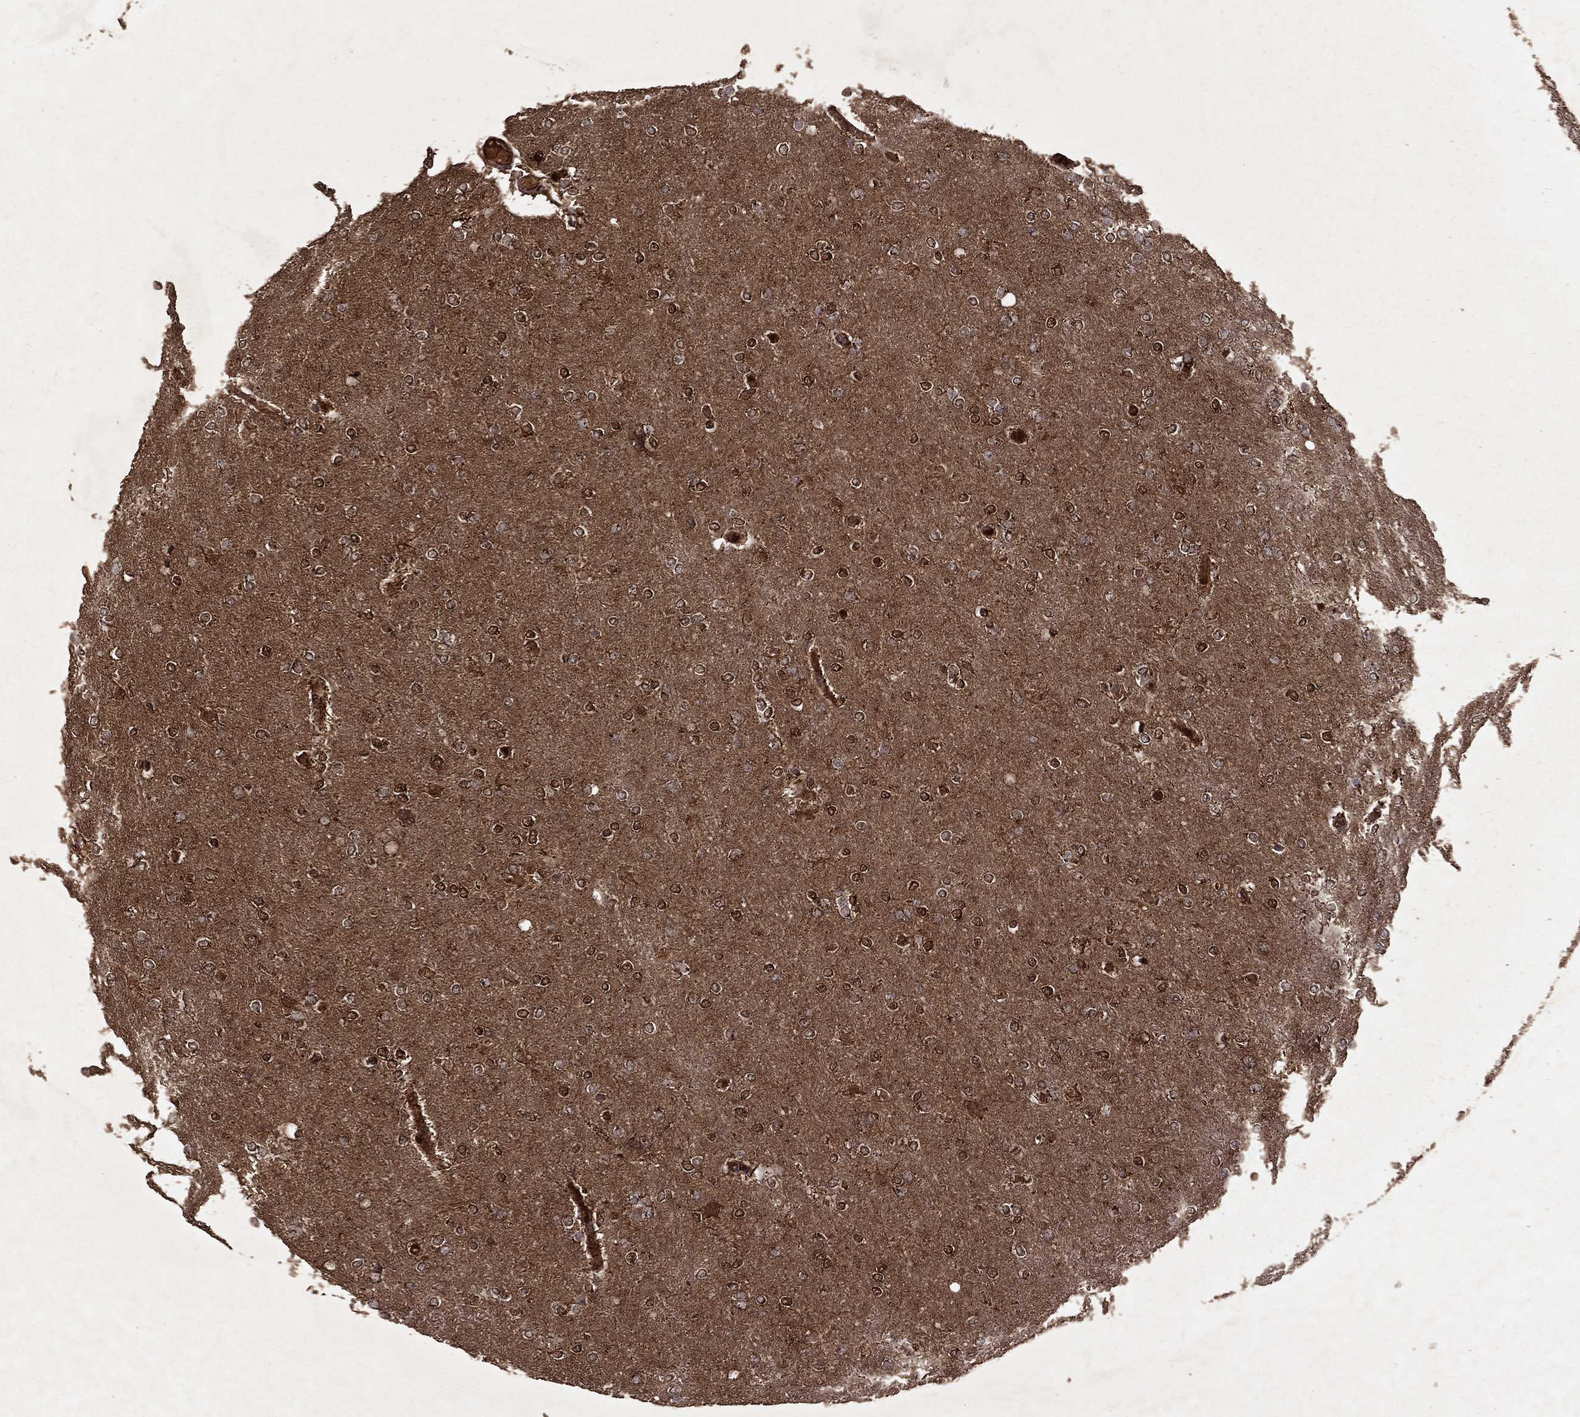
{"staining": {"intensity": "strong", "quantity": "<25%", "location": "nuclear"}, "tissue": "glioma", "cell_type": "Tumor cells", "image_type": "cancer", "snomed": [{"axis": "morphology", "description": "Glioma, malignant, High grade"}, {"axis": "topography", "description": "Brain"}], "caption": "Human high-grade glioma (malignant) stained for a protein (brown) demonstrates strong nuclear positive expression in approximately <25% of tumor cells.", "gene": "PYROXD2", "patient": {"sex": "female", "age": 61}}